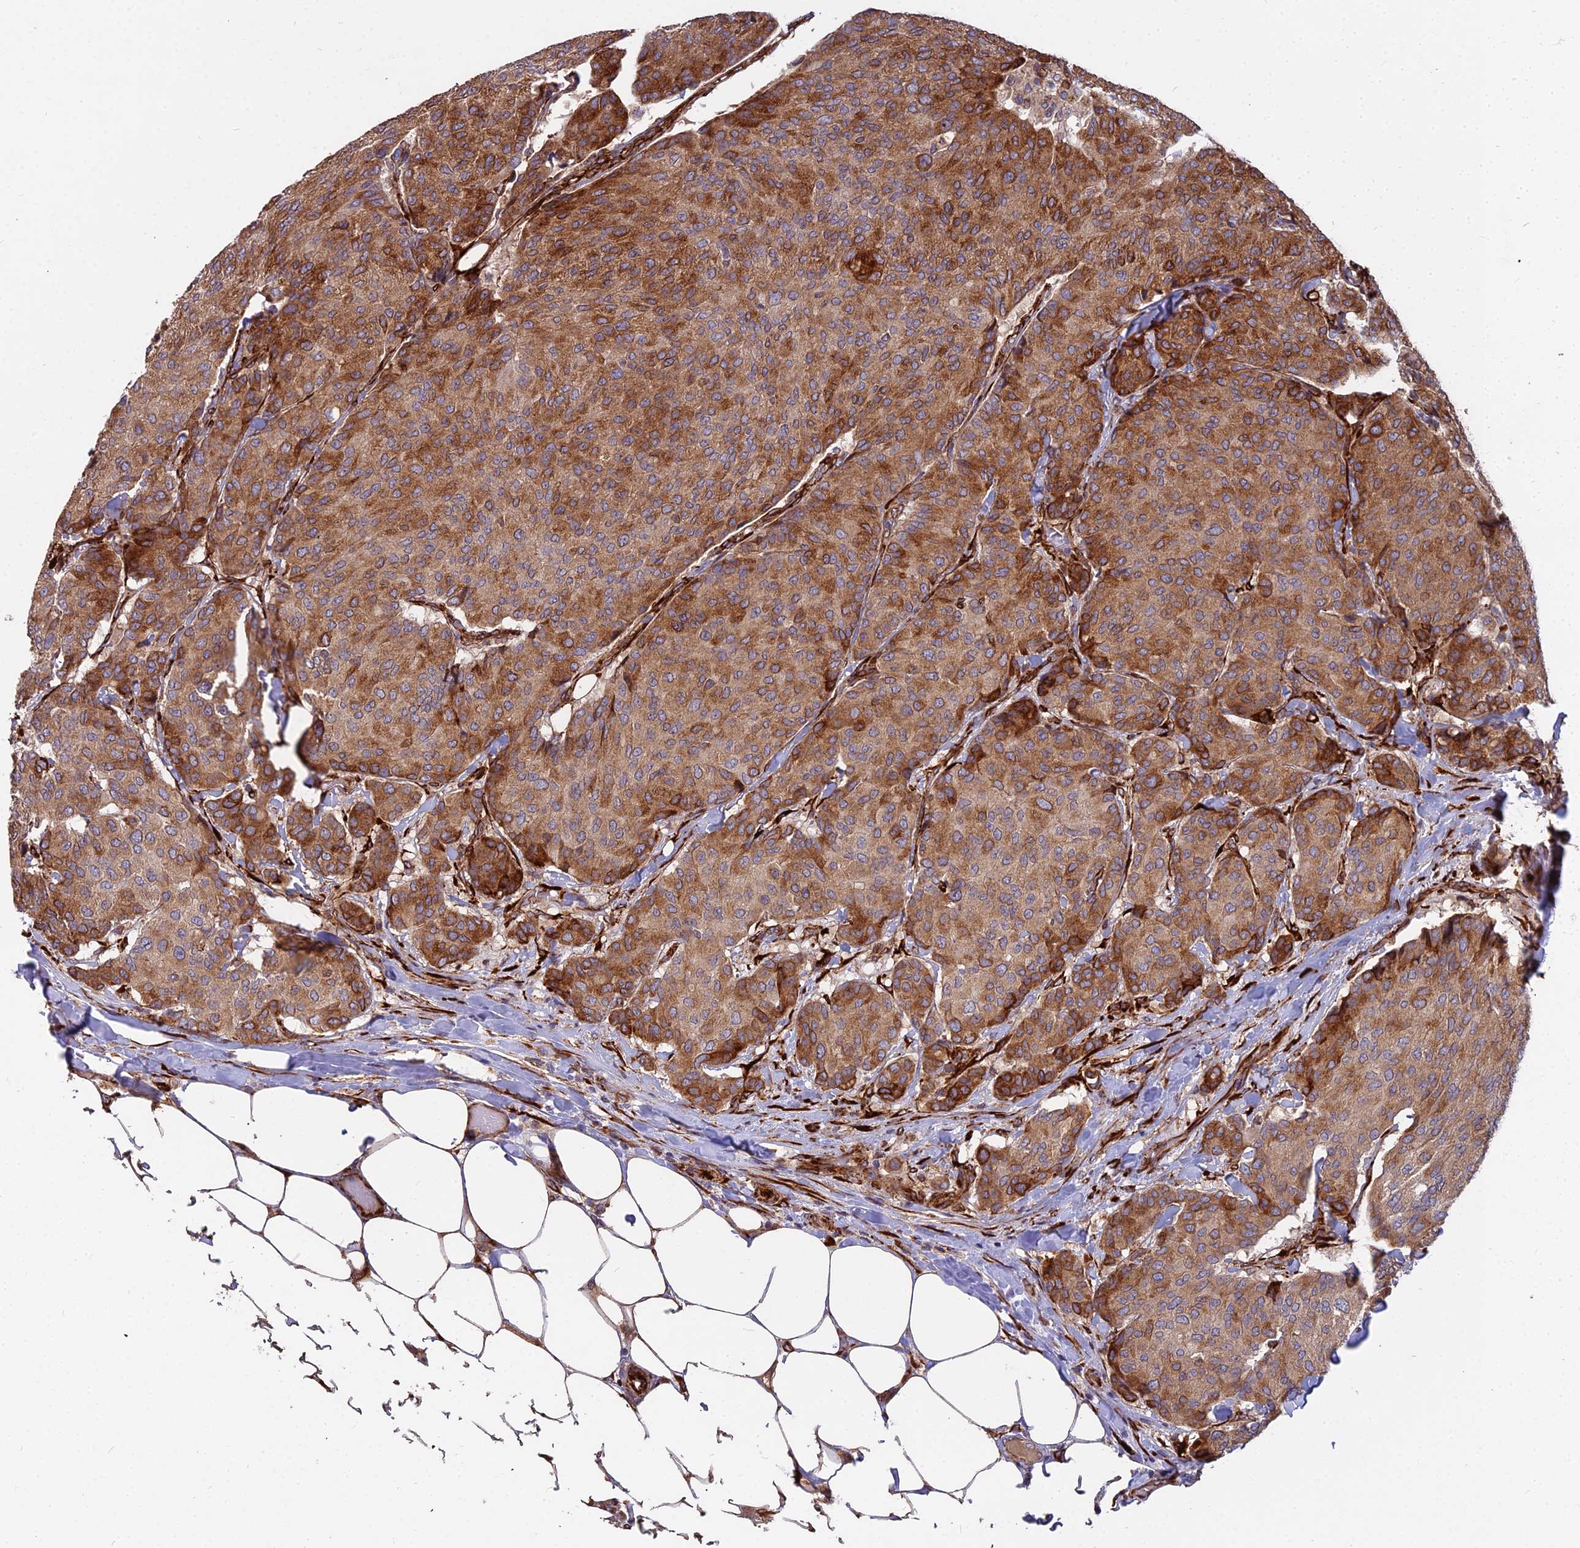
{"staining": {"intensity": "moderate", "quantity": ">75%", "location": "cytoplasmic/membranous"}, "tissue": "breast cancer", "cell_type": "Tumor cells", "image_type": "cancer", "snomed": [{"axis": "morphology", "description": "Duct carcinoma"}, {"axis": "topography", "description": "Breast"}], "caption": "The image exhibits staining of breast cancer, revealing moderate cytoplasmic/membranous protein staining (brown color) within tumor cells.", "gene": "NDUFAF7", "patient": {"sex": "female", "age": 75}}